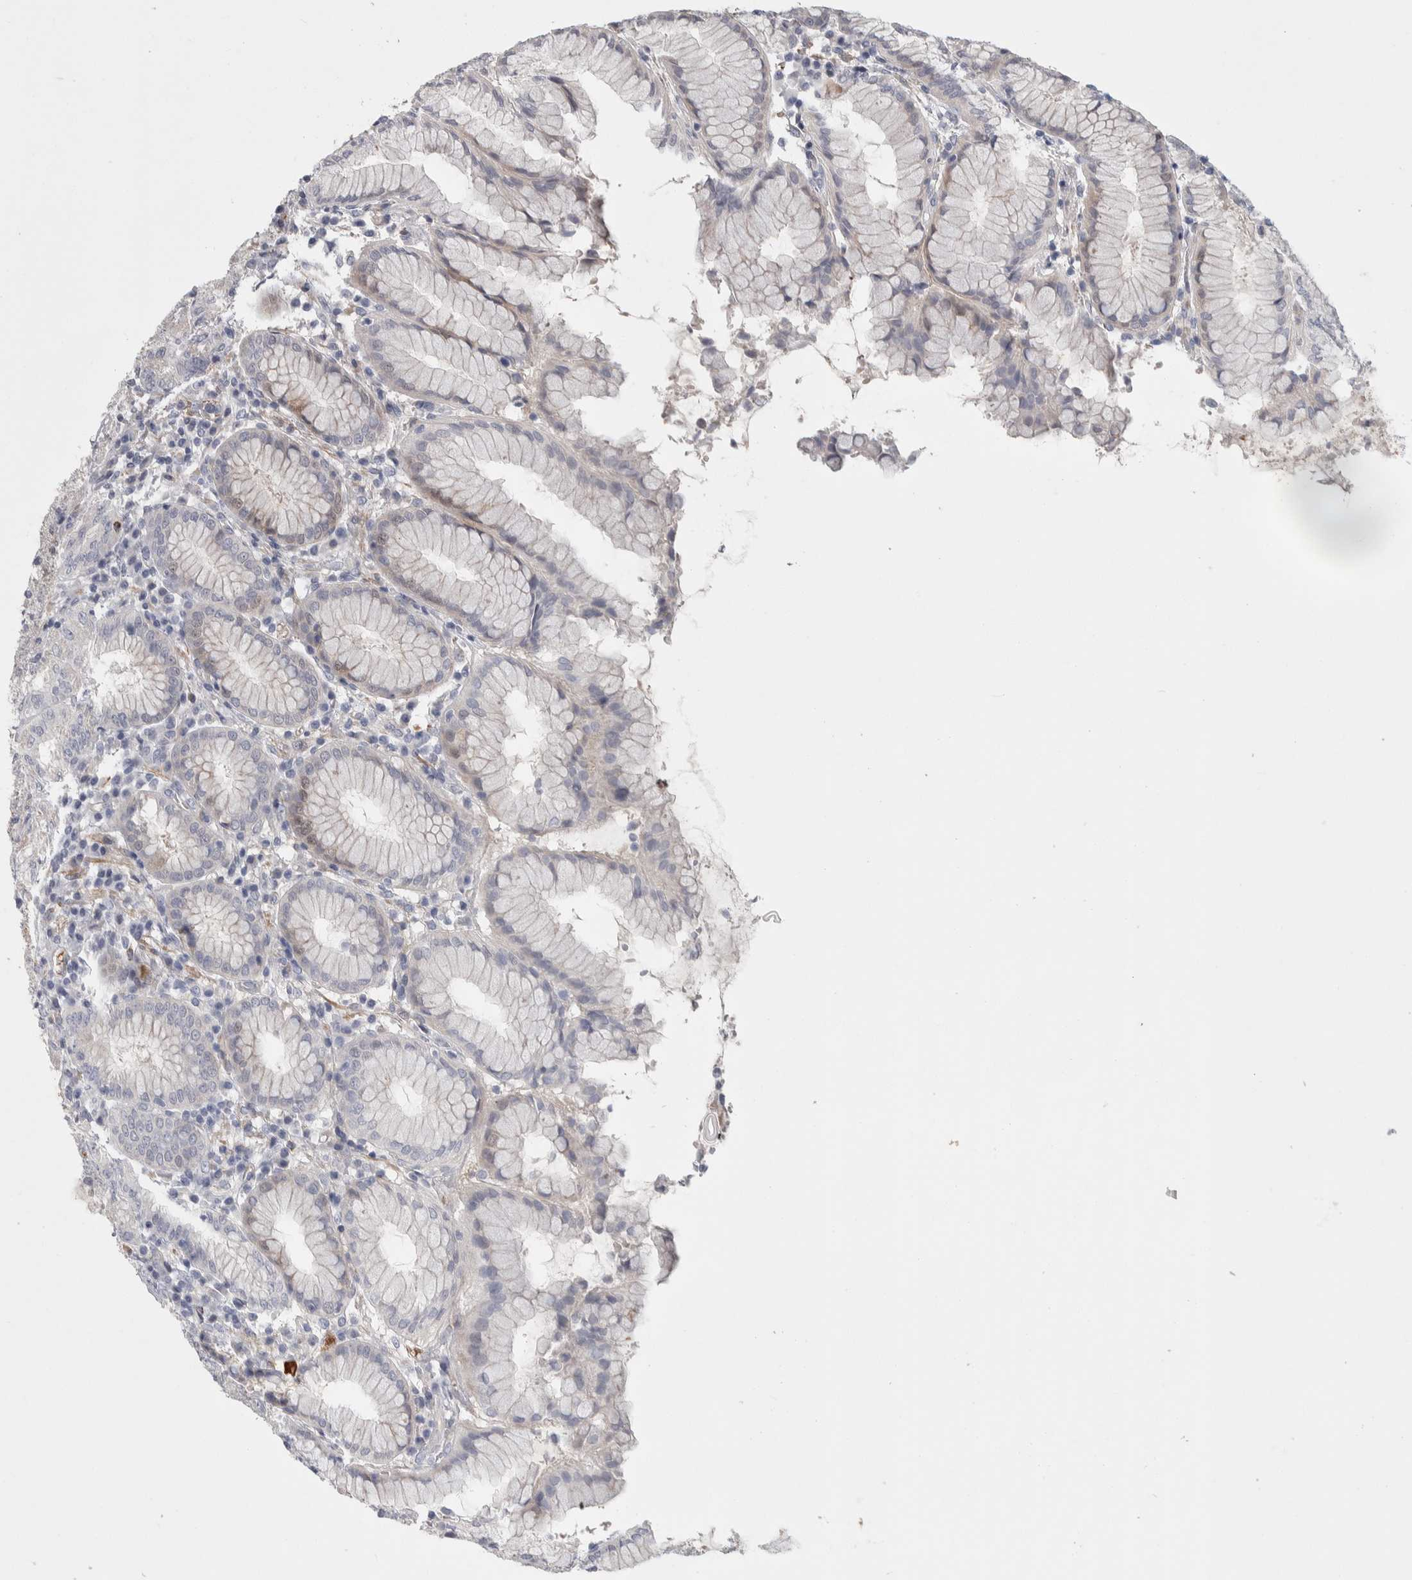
{"staining": {"intensity": "weak", "quantity": "<25%", "location": "cytoplasmic/membranous"}, "tissue": "stomach", "cell_type": "Glandular cells", "image_type": "normal", "snomed": [{"axis": "morphology", "description": "Normal tissue, NOS"}, {"axis": "topography", "description": "Stomach"}, {"axis": "topography", "description": "Stomach, lower"}], "caption": "This is an immunohistochemistry image of unremarkable stomach. There is no positivity in glandular cells.", "gene": "PSMG3", "patient": {"sex": "female", "age": 56}}